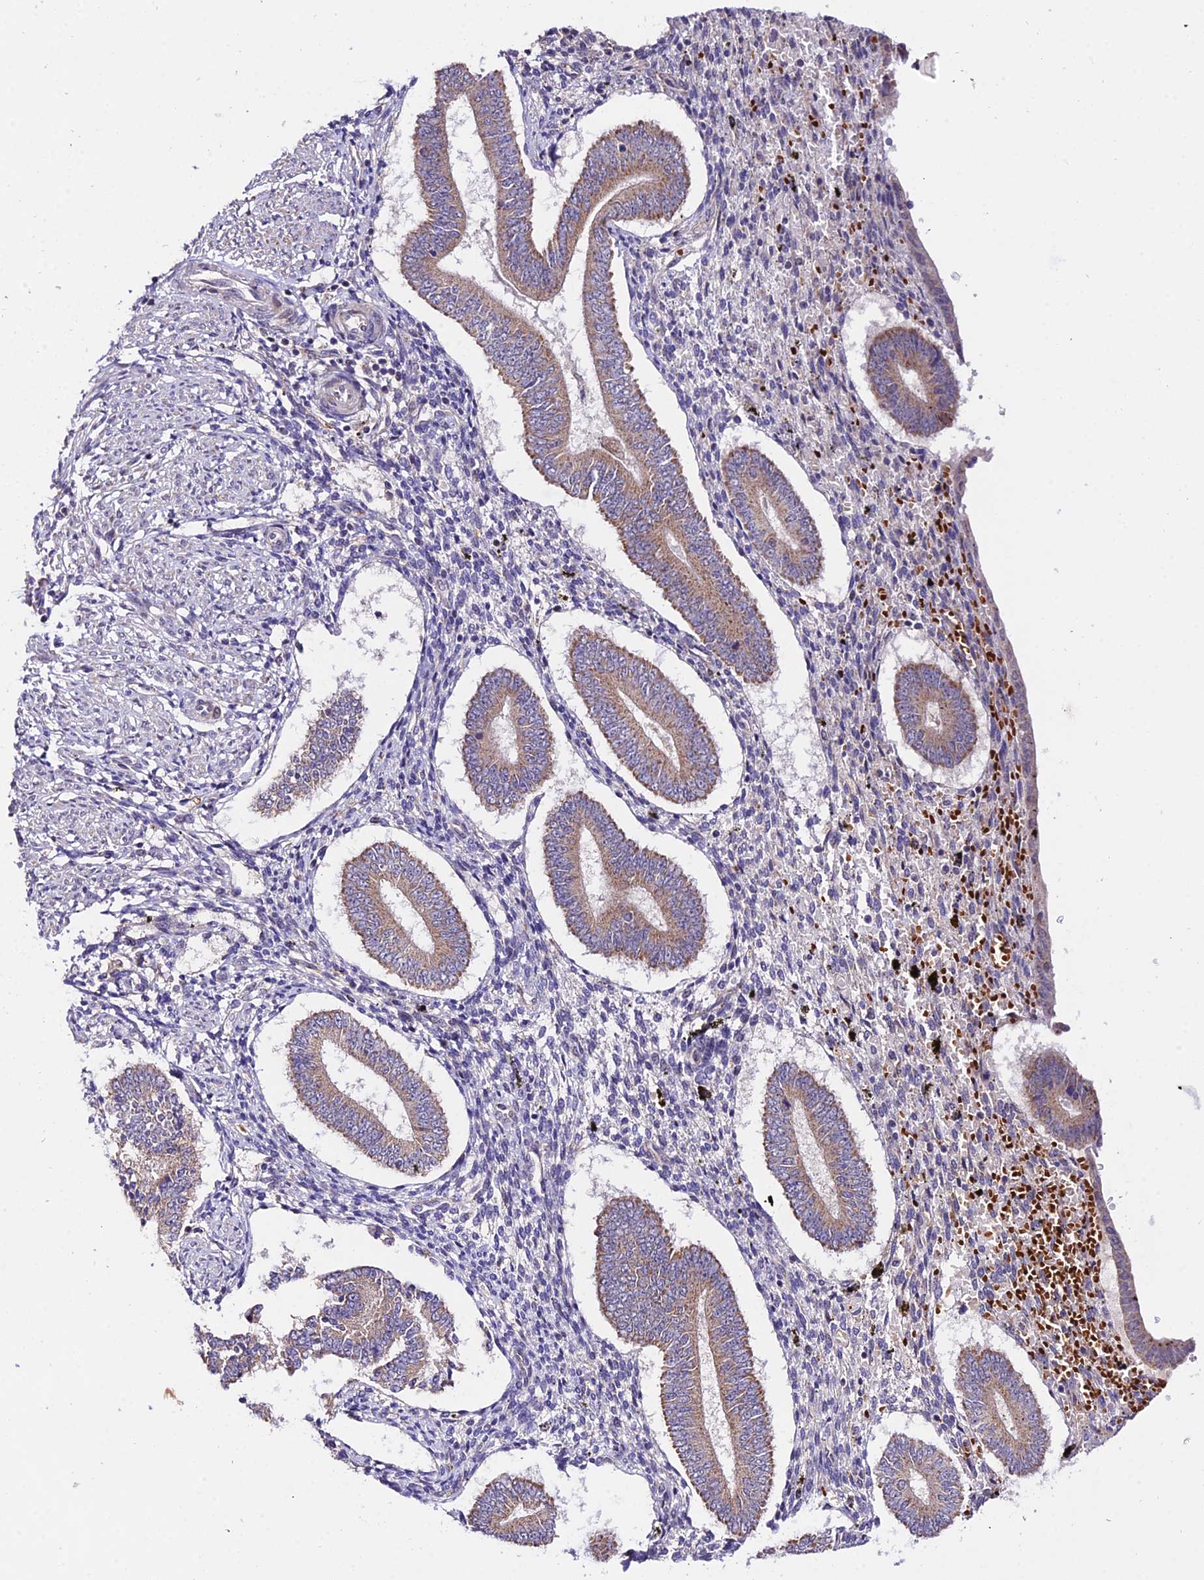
{"staining": {"intensity": "negative", "quantity": "none", "location": "none"}, "tissue": "endometrium", "cell_type": "Cells in endometrial stroma", "image_type": "normal", "snomed": [{"axis": "morphology", "description": "Normal tissue, NOS"}, {"axis": "topography", "description": "Endometrium"}], "caption": "Protein analysis of normal endometrium reveals no significant positivity in cells in endometrial stroma. (DAB immunohistochemistry with hematoxylin counter stain).", "gene": "WDR5B", "patient": {"sex": "female", "age": 42}}